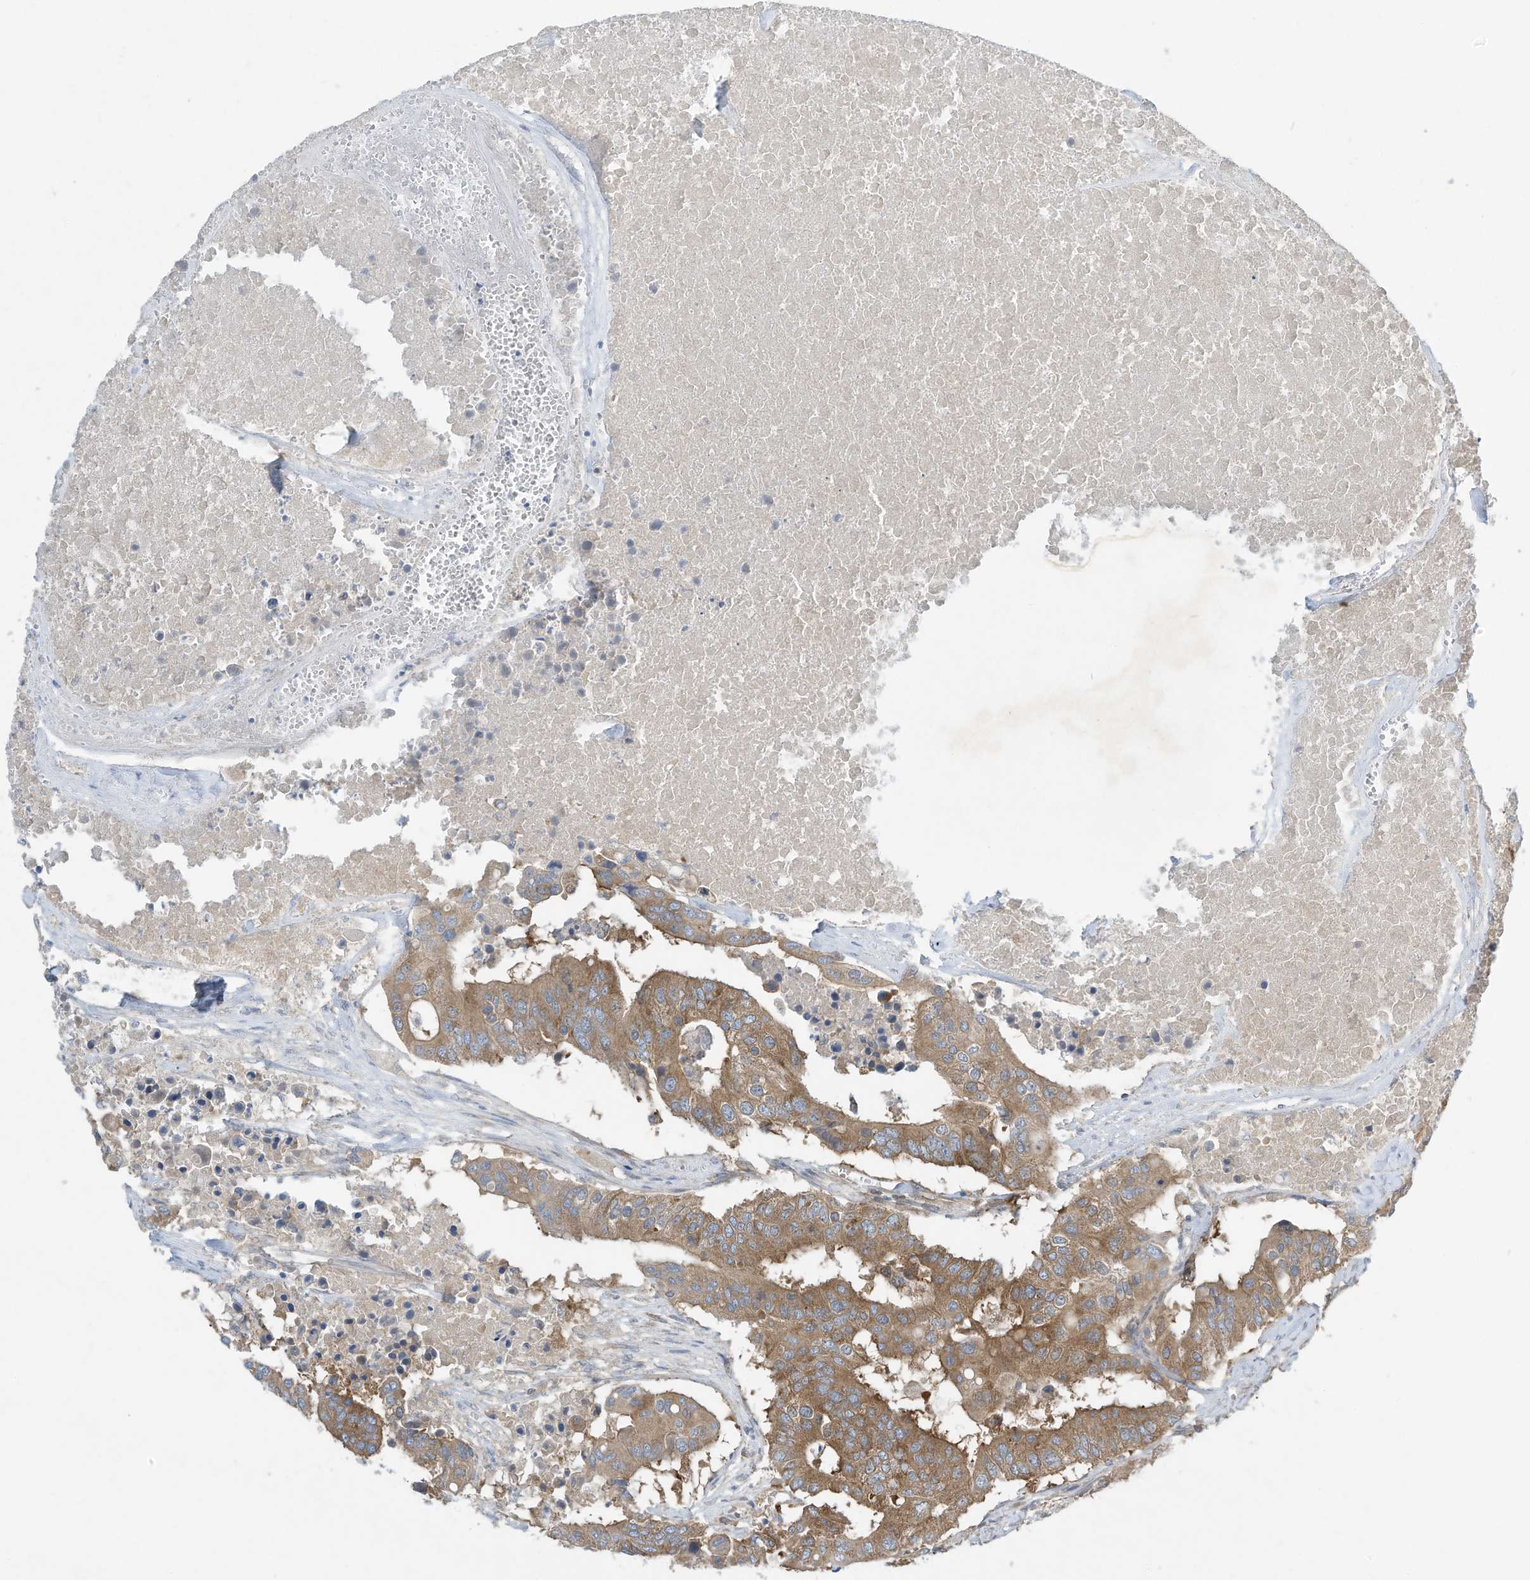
{"staining": {"intensity": "moderate", "quantity": ">75%", "location": "cytoplasmic/membranous"}, "tissue": "colorectal cancer", "cell_type": "Tumor cells", "image_type": "cancer", "snomed": [{"axis": "morphology", "description": "Adenocarcinoma, NOS"}, {"axis": "topography", "description": "Colon"}], "caption": "Immunohistochemistry of human adenocarcinoma (colorectal) exhibits medium levels of moderate cytoplasmic/membranous positivity in about >75% of tumor cells.", "gene": "SYNJ2", "patient": {"sex": "male", "age": 77}}